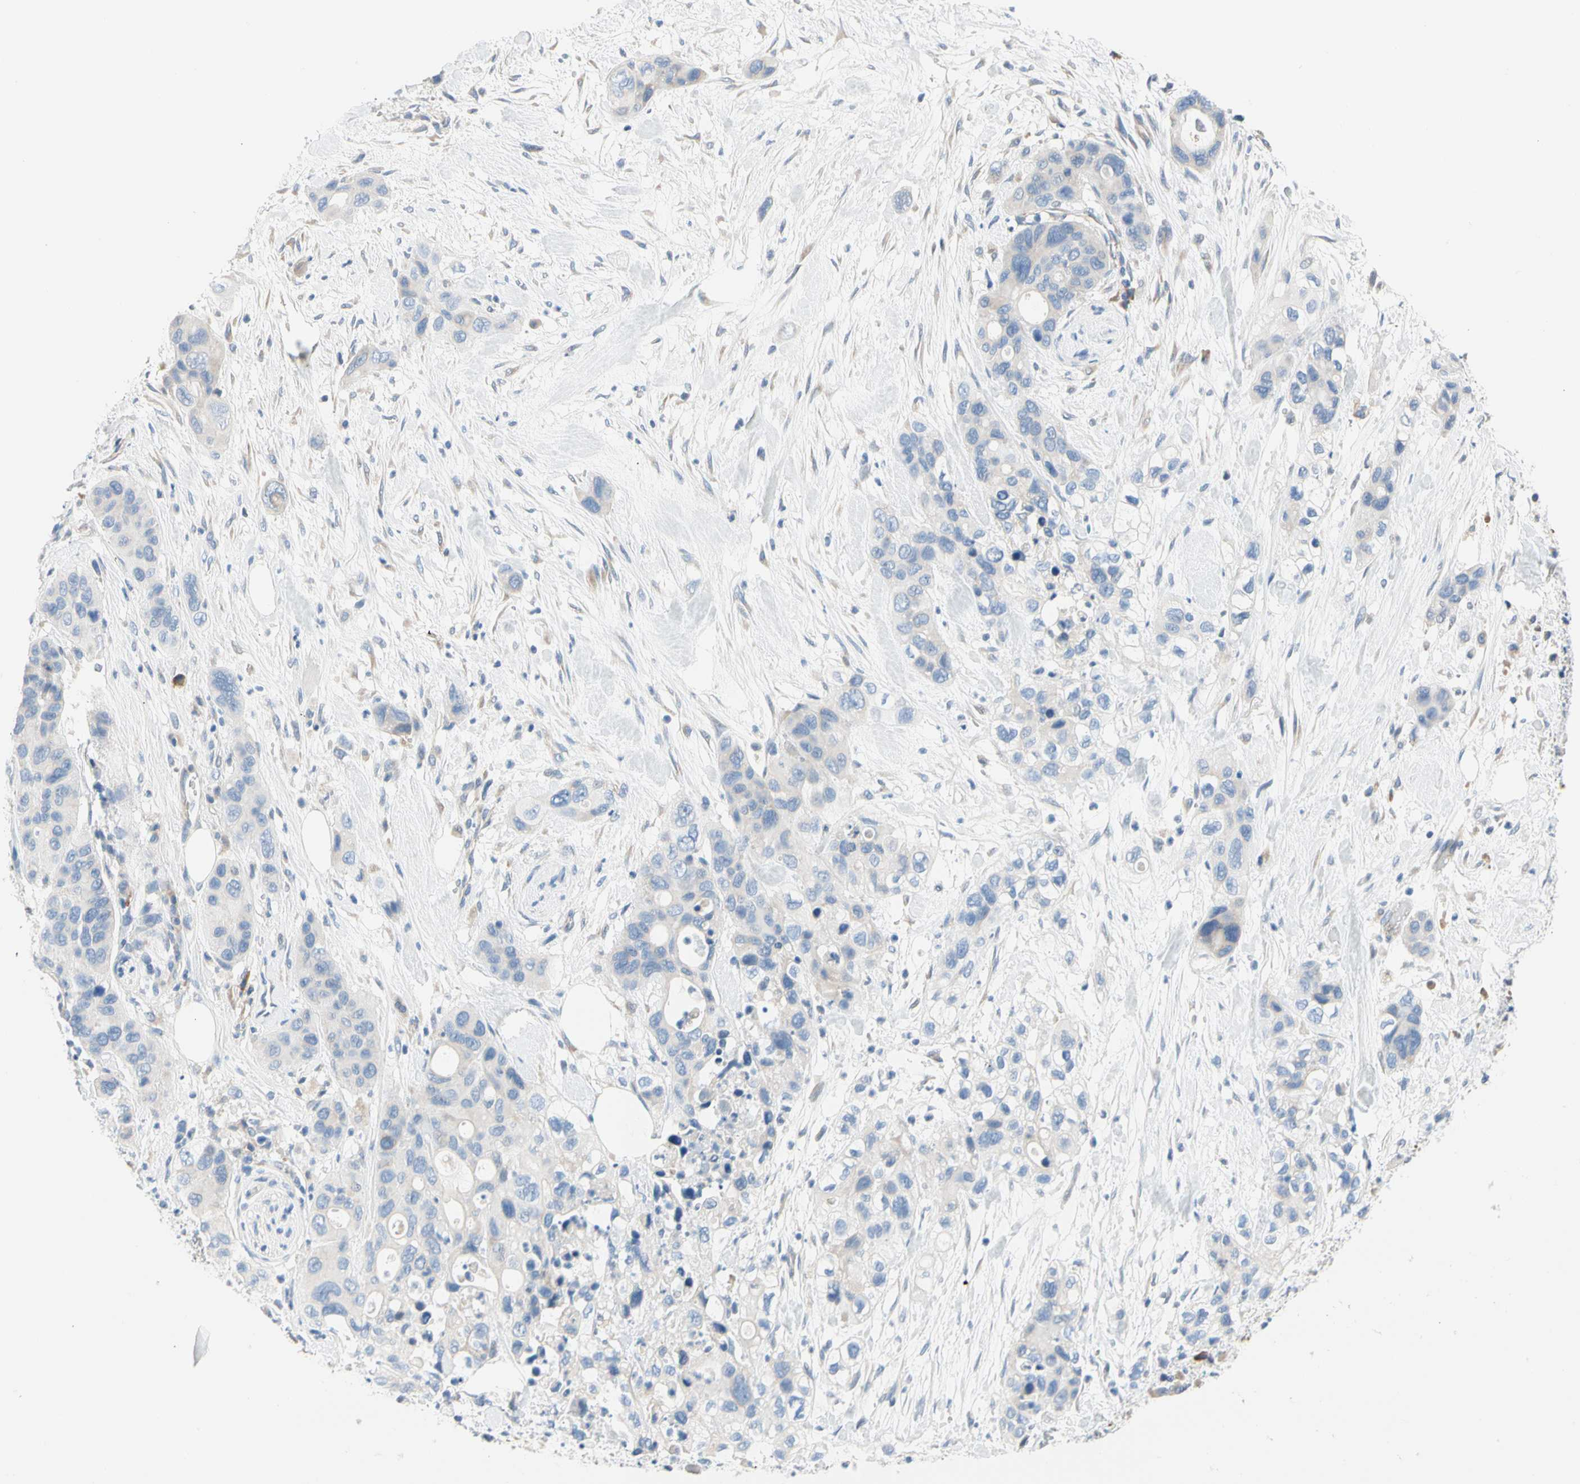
{"staining": {"intensity": "negative", "quantity": "none", "location": "none"}, "tissue": "pancreatic cancer", "cell_type": "Tumor cells", "image_type": "cancer", "snomed": [{"axis": "morphology", "description": "Adenocarcinoma, NOS"}, {"axis": "topography", "description": "Pancreas"}], "caption": "Tumor cells are negative for protein expression in human pancreatic adenocarcinoma.", "gene": "STXBP1", "patient": {"sex": "female", "age": 71}}